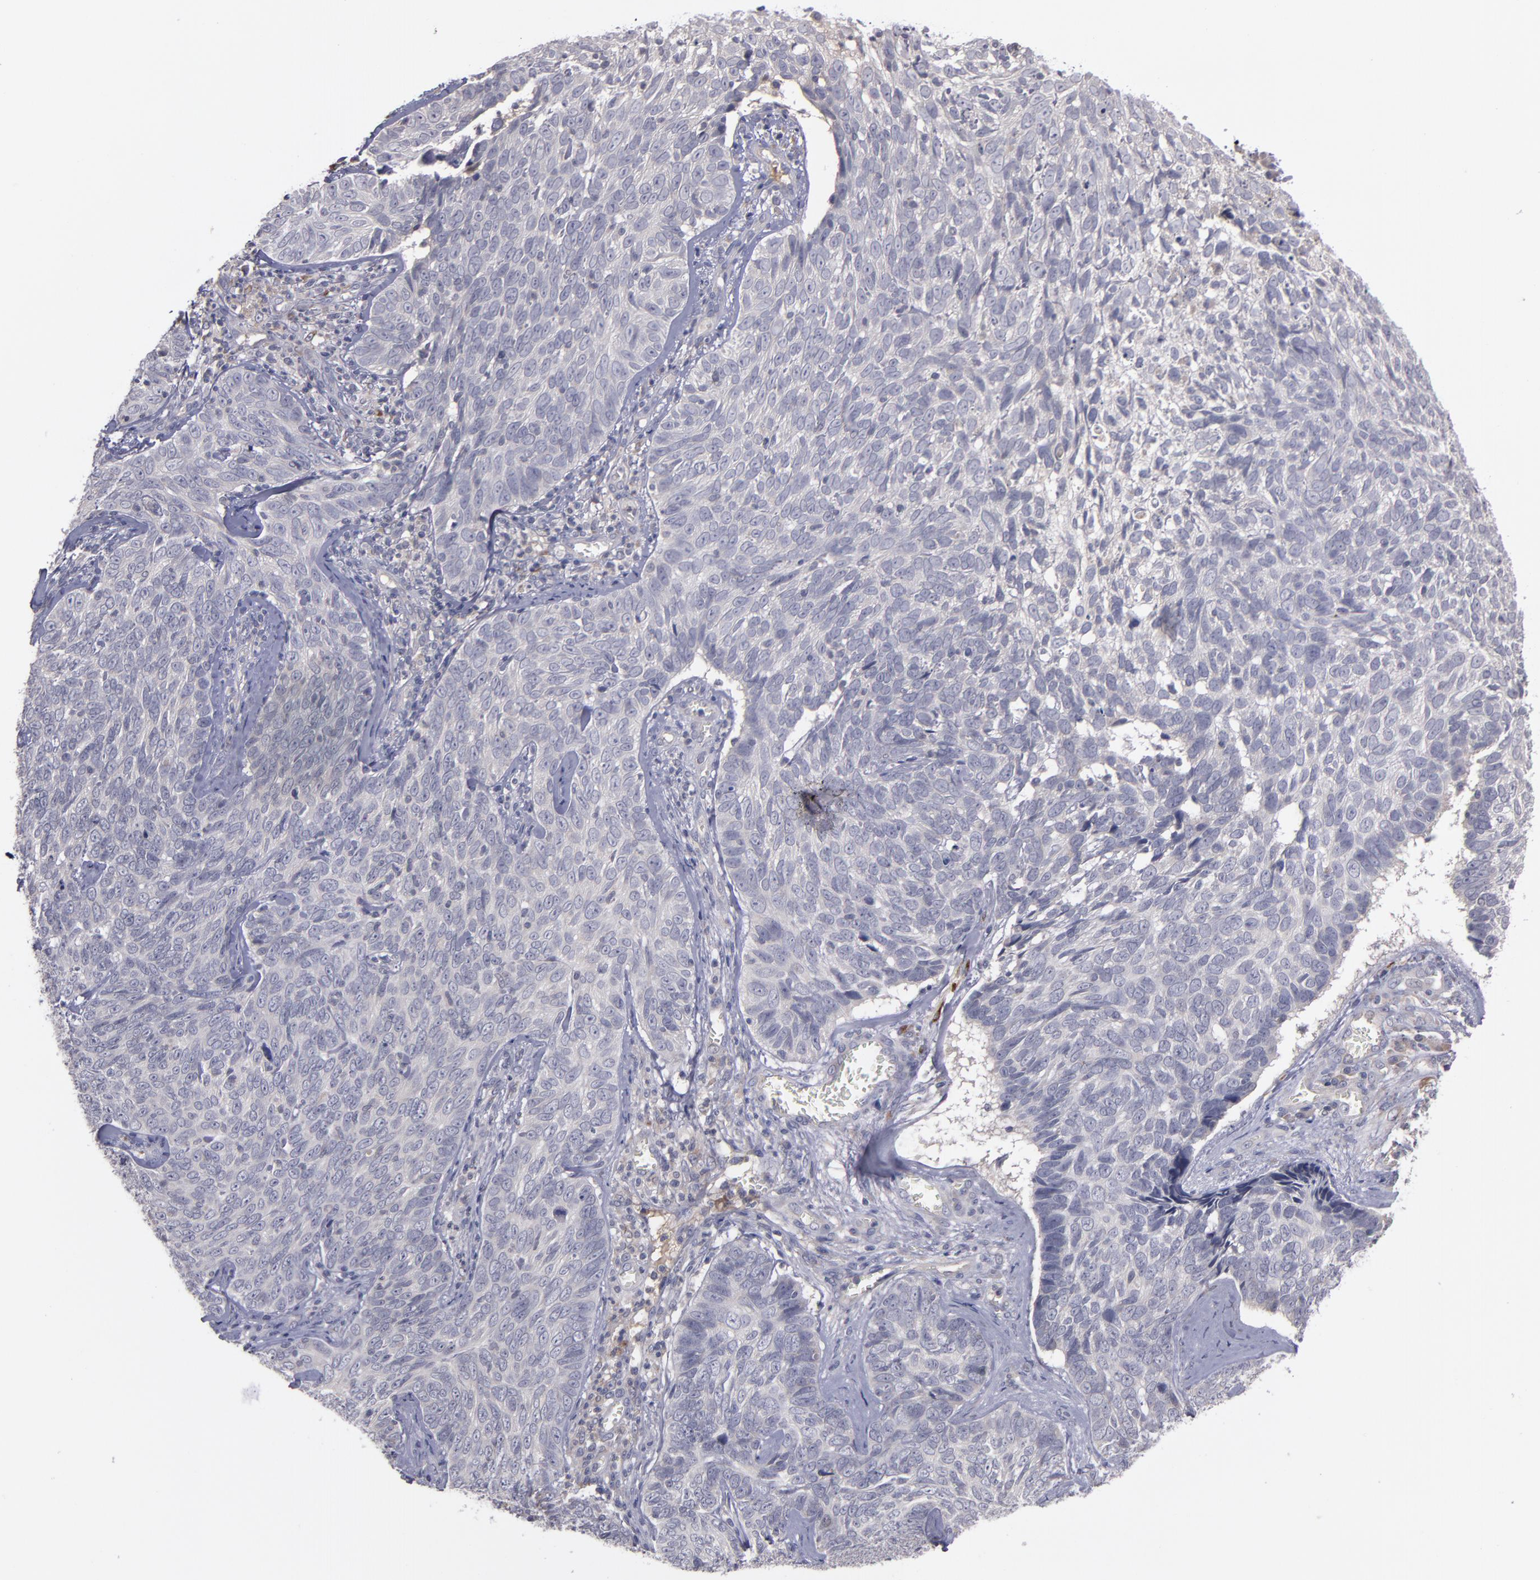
{"staining": {"intensity": "negative", "quantity": "none", "location": "none"}, "tissue": "skin cancer", "cell_type": "Tumor cells", "image_type": "cancer", "snomed": [{"axis": "morphology", "description": "Basal cell carcinoma"}, {"axis": "topography", "description": "Skin"}], "caption": "Tumor cells show no significant staining in skin cancer.", "gene": "MMP11", "patient": {"sex": "male", "age": 72}}